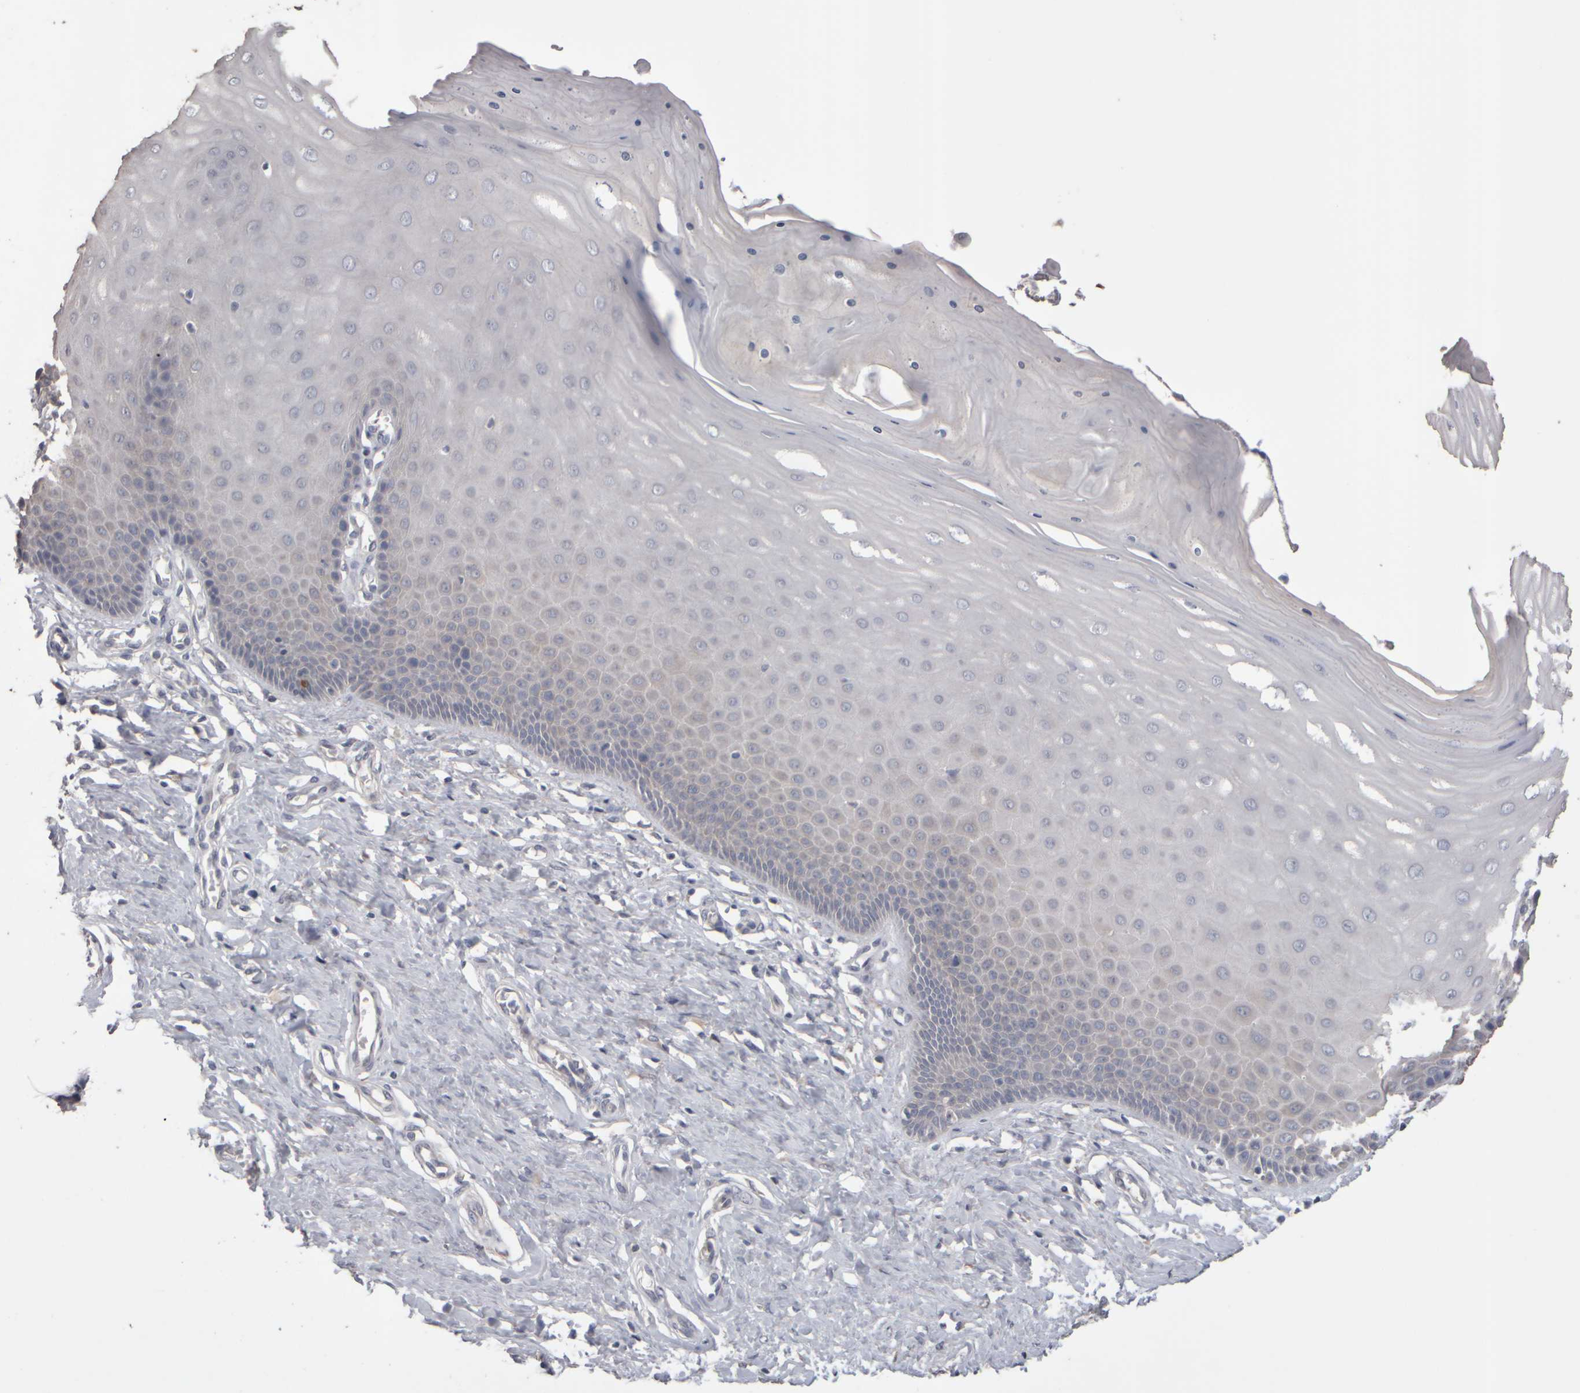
{"staining": {"intensity": "moderate", "quantity": ">75%", "location": "cytoplasmic/membranous"}, "tissue": "cervix", "cell_type": "Glandular cells", "image_type": "normal", "snomed": [{"axis": "morphology", "description": "Normal tissue, NOS"}, {"axis": "topography", "description": "Cervix"}], "caption": "Immunohistochemical staining of normal cervix exhibits moderate cytoplasmic/membranous protein expression in about >75% of glandular cells.", "gene": "EPHX2", "patient": {"sex": "female", "age": 55}}